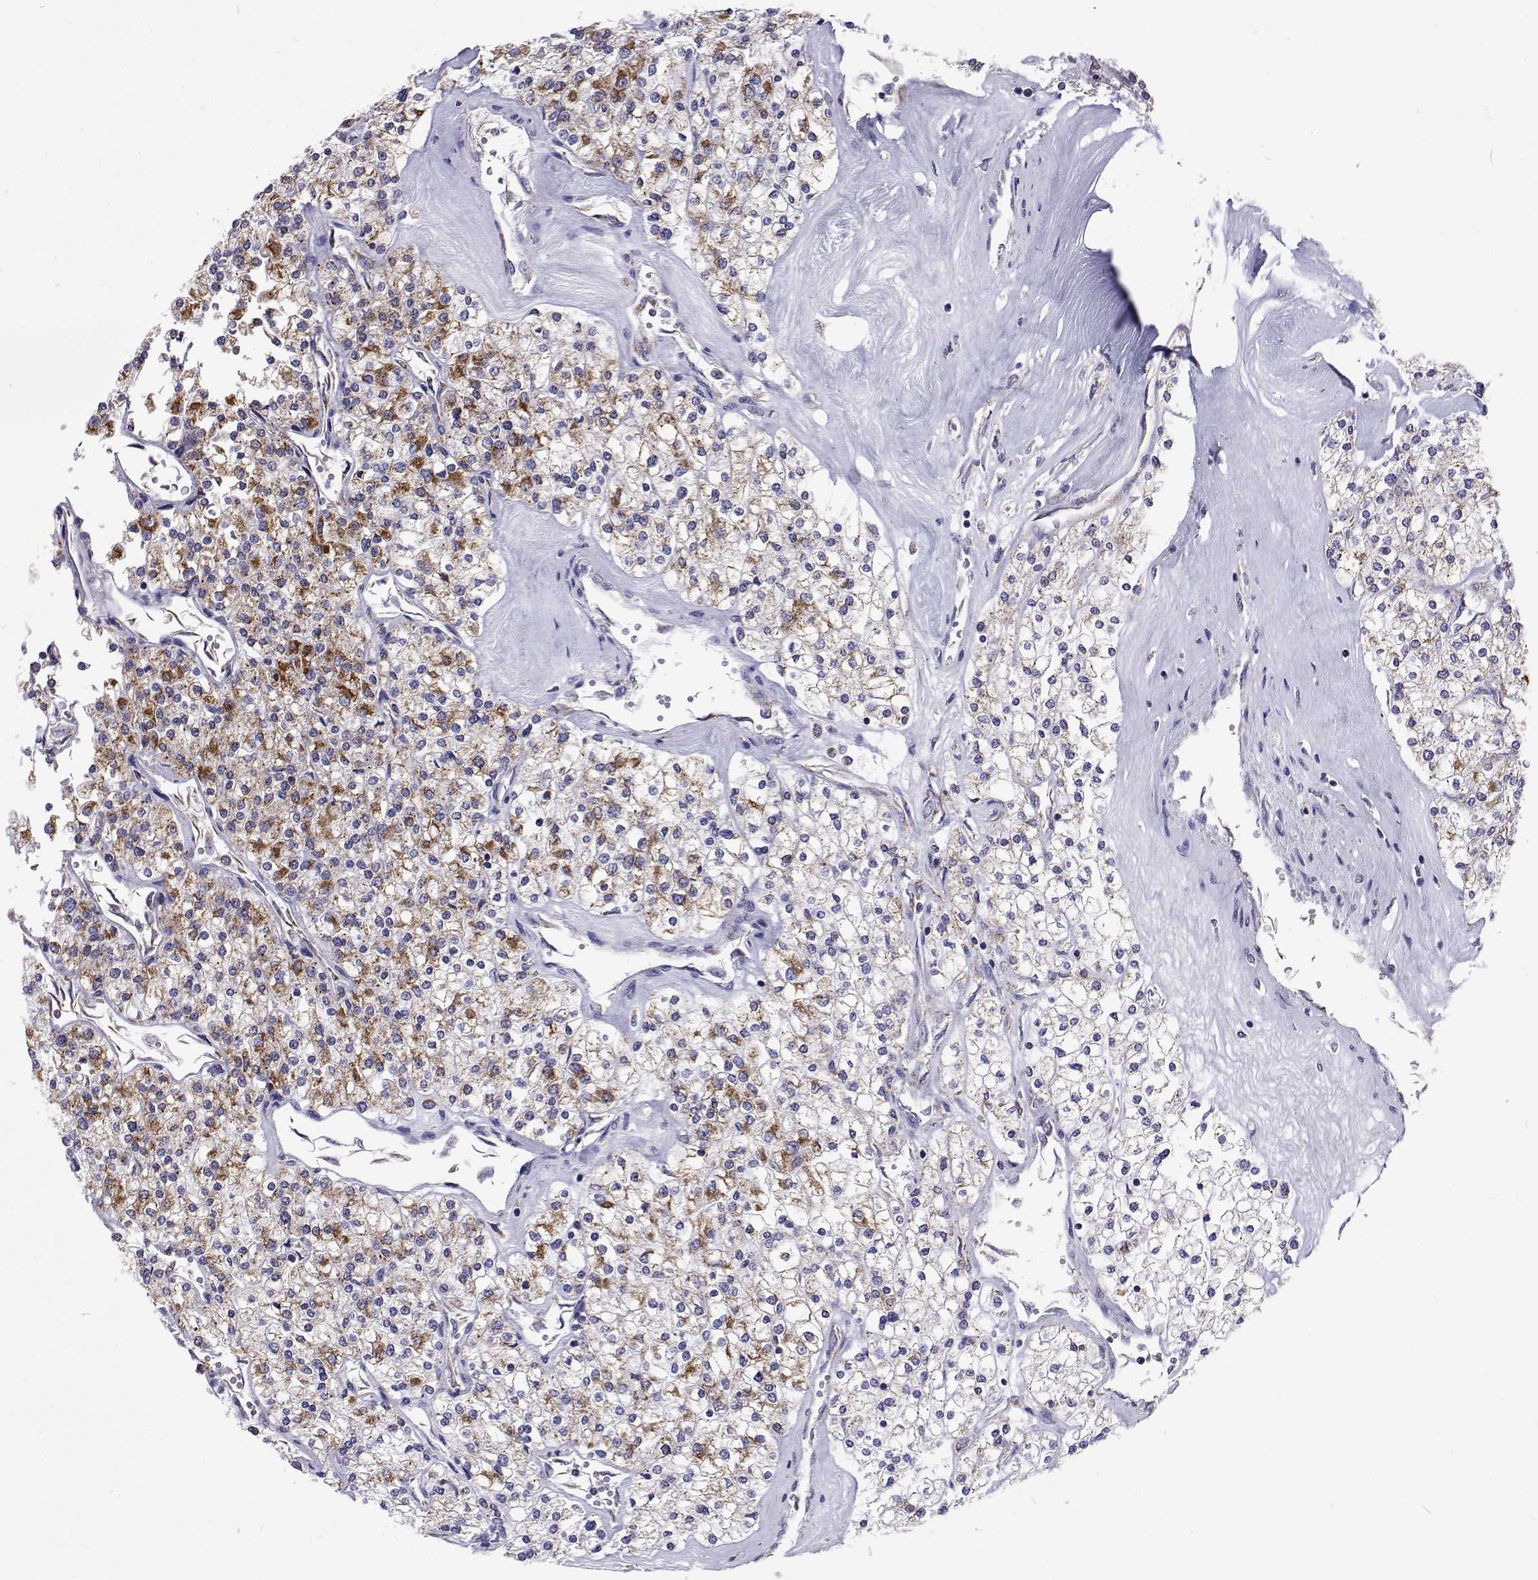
{"staining": {"intensity": "moderate", "quantity": "<25%", "location": "cytoplasmic/membranous"}, "tissue": "renal cancer", "cell_type": "Tumor cells", "image_type": "cancer", "snomed": [{"axis": "morphology", "description": "Adenocarcinoma, NOS"}, {"axis": "topography", "description": "Kidney"}], "caption": "Approximately <25% of tumor cells in adenocarcinoma (renal) exhibit moderate cytoplasmic/membranous protein staining as visualized by brown immunohistochemical staining.", "gene": "MCCC2", "patient": {"sex": "male", "age": 80}}